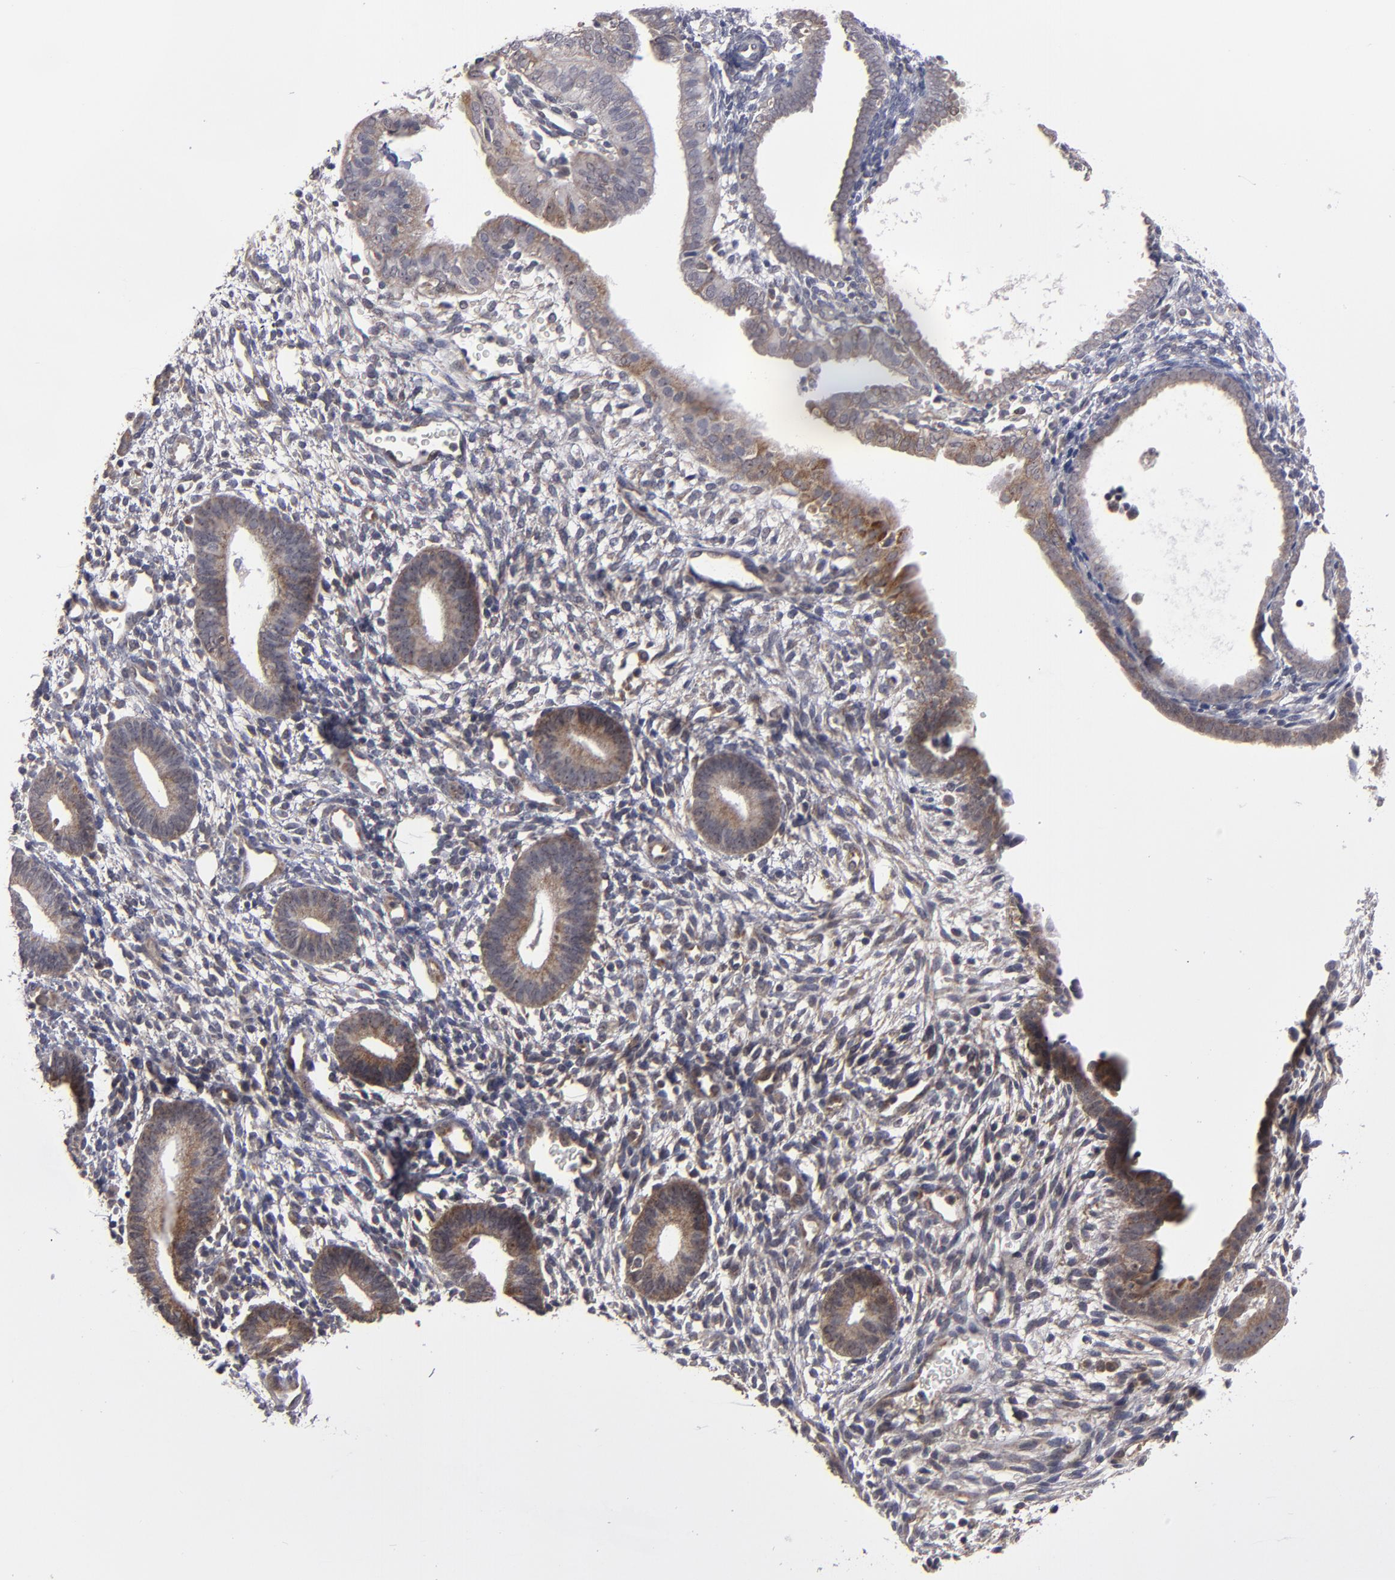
{"staining": {"intensity": "moderate", "quantity": ">75%", "location": "cytoplasmic/membranous"}, "tissue": "endometrium", "cell_type": "Cells in endometrial stroma", "image_type": "normal", "snomed": [{"axis": "morphology", "description": "Normal tissue, NOS"}, {"axis": "topography", "description": "Smooth muscle"}, {"axis": "topography", "description": "Endometrium"}], "caption": "Moderate cytoplasmic/membranous expression is present in approximately >75% of cells in endometrial stroma in benign endometrium.", "gene": "GLCCI1", "patient": {"sex": "female", "age": 57}}